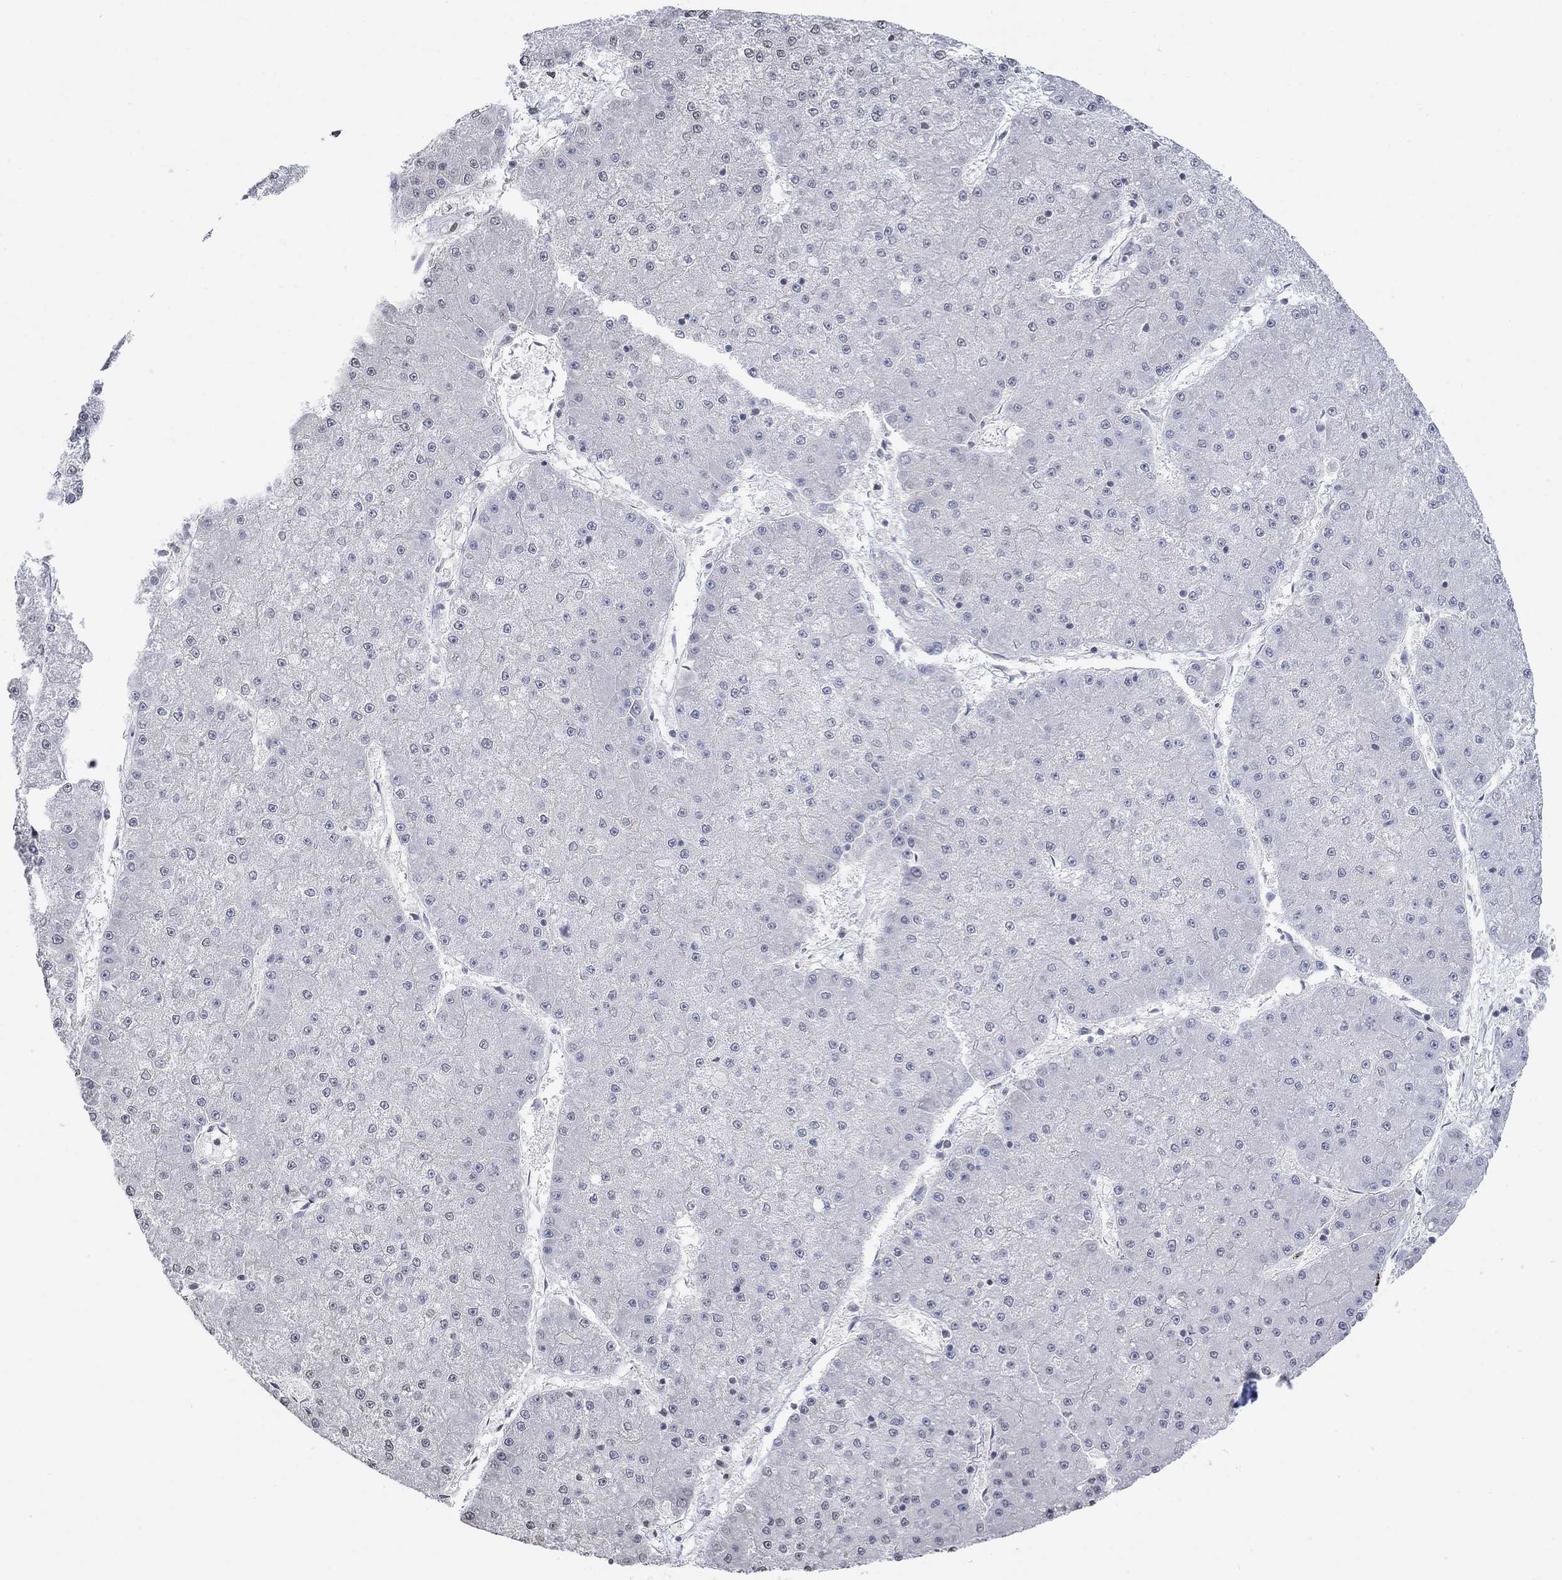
{"staining": {"intensity": "negative", "quantity": "none", "location": "none"}, "tissue": "liver cancer", "cell_type": "Tumor cells", "image_type": "cancer", "snomed": [{"axis": "morphology", "description": "Carcinoma, Hepatocellular, NOS"}, {"axis": "topography", "description": "Liver"}], "caption": "This is a micrograph of immunohistochemistry (IHC) staining of liver cancer, which shows no positivity in tumor cells.", "gene": "TMEM255A", "patient": {"sex": "male", "age": 73}}